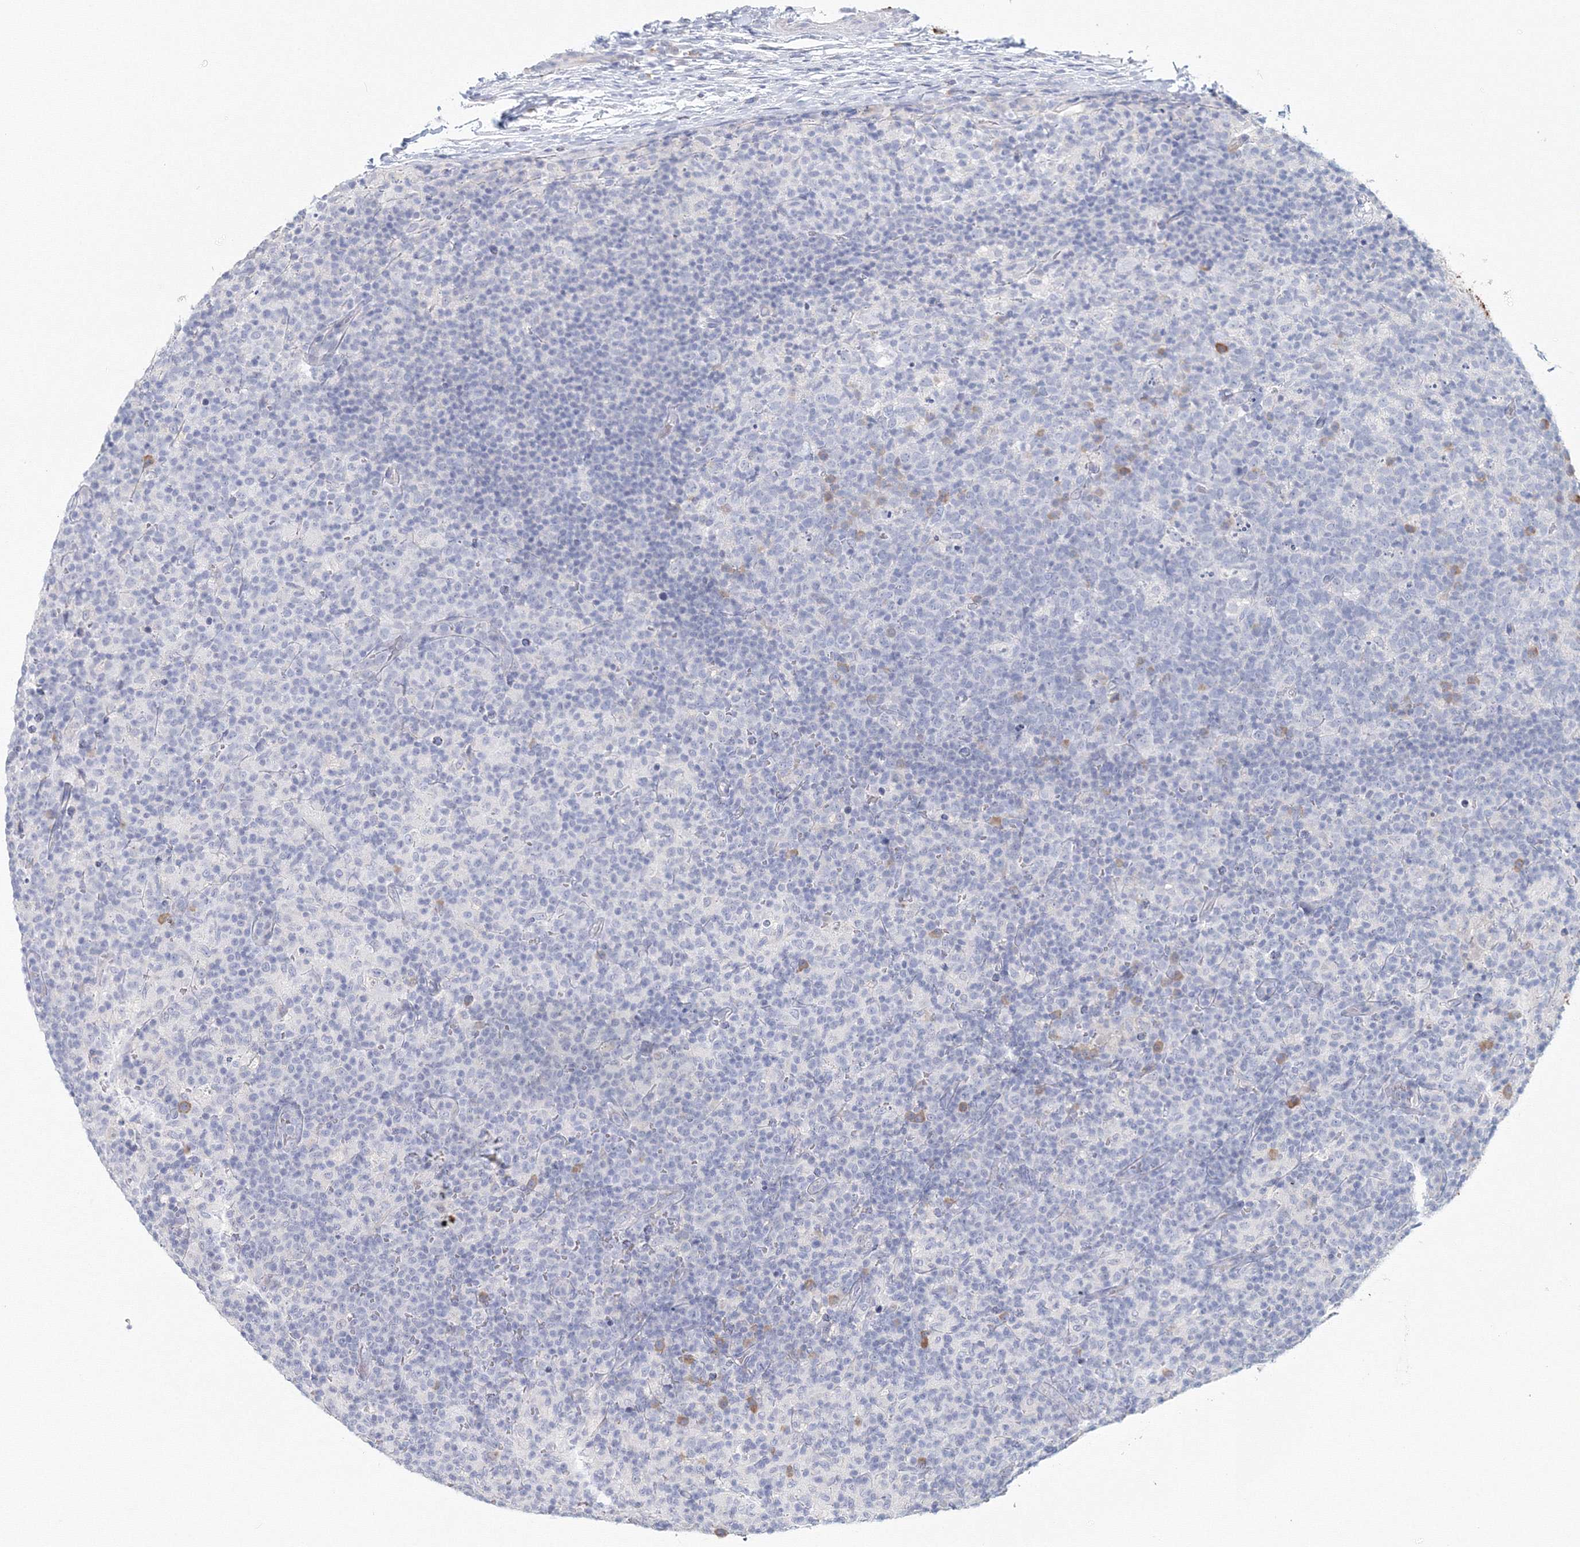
{"staining": {"intensity": "moderate", "quantity": "<25%", "location": "cytoplasmic/membranous"}, "tissue": "lymph node", "cell_type": "Germinal center cells", "image_type": "normal", "snomed": [{"axis": "morphology", "description": "Normal tissue, NOS"}, {"axis": "morphology", "description": "Inflammation, NOS"}, {"axis": "topography", "description": "Lymph node"}], "caption": "The immunohistochemical stain highlights moderate cytoplasmic/membranous expression in germinal center cells of benign lymph node. (DAB IHC with brightfield microscopy, high magnification).", "gene": "VSIG1", "patient": {"sex": "male", "age": 55}}